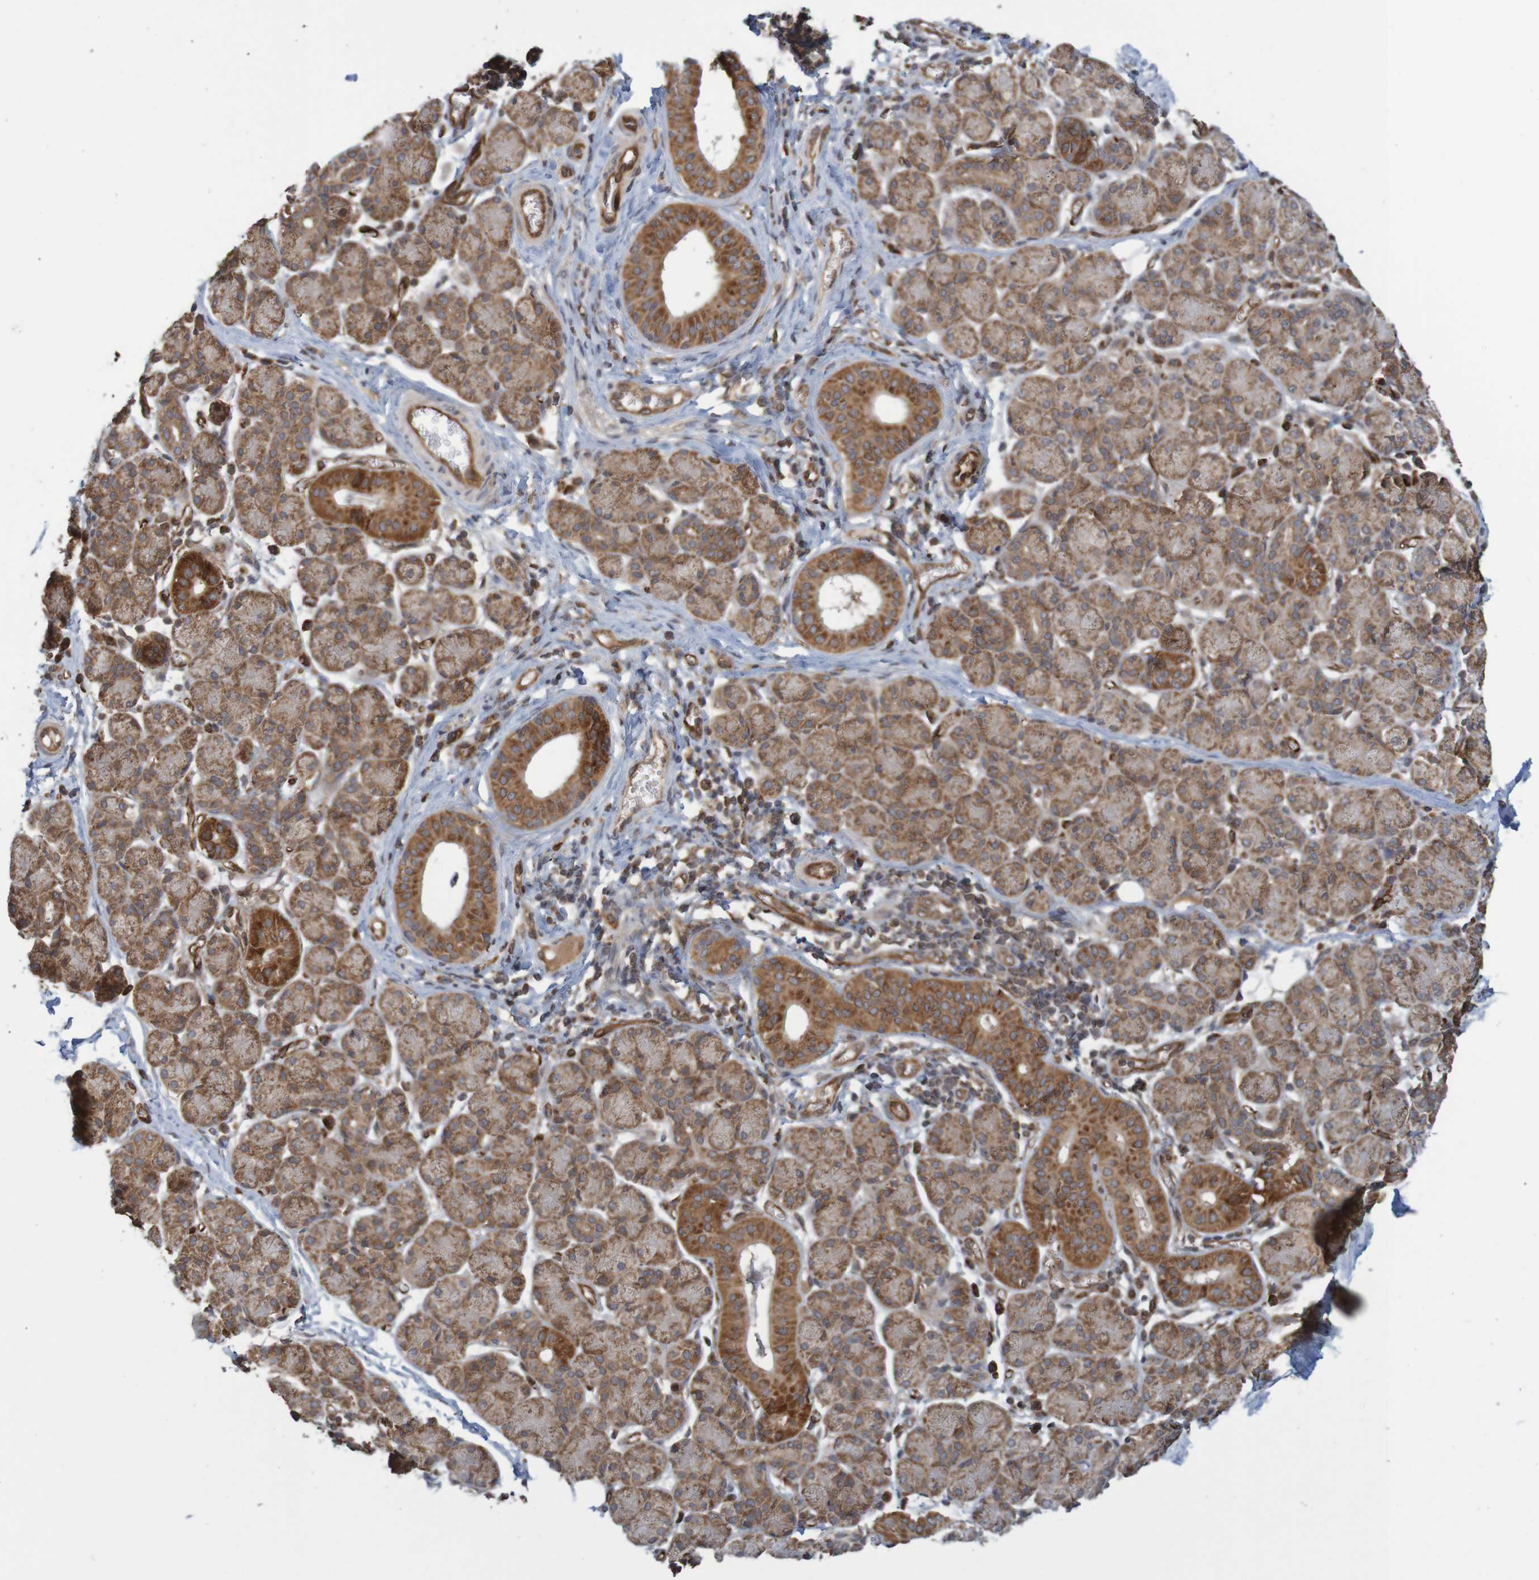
{"staining": {"intensity": "strong", "quantity": "25%-75%", "location": "cytoplasmic/membranous"}, "tissue": "salivary gland", "cell_type": "Glandular cells", "image_type": "normal", "snomed": [{"axis": "morphology", "description": "Normal tissue, NOS"}, {"axis": "morphology", "description": "Inflammation, NOS"}, {"axis": "topography", "description": "Lymph node"}, {"axis": "topography", "description": "Salivary gland"}], "caption": "High-power microscopy captured an IHC photomicrograph of unremarkable salivary gland, revealing strong cytoplasmic/membranous staining in approximately 25%-75% of glandular cells. Using DAB (brown) and hematoxylin (blue) stains, captured at high magnification using brightfield microscopy.", "gene": "MRPL52", "patient": {"sex": "male", "age": 3}}